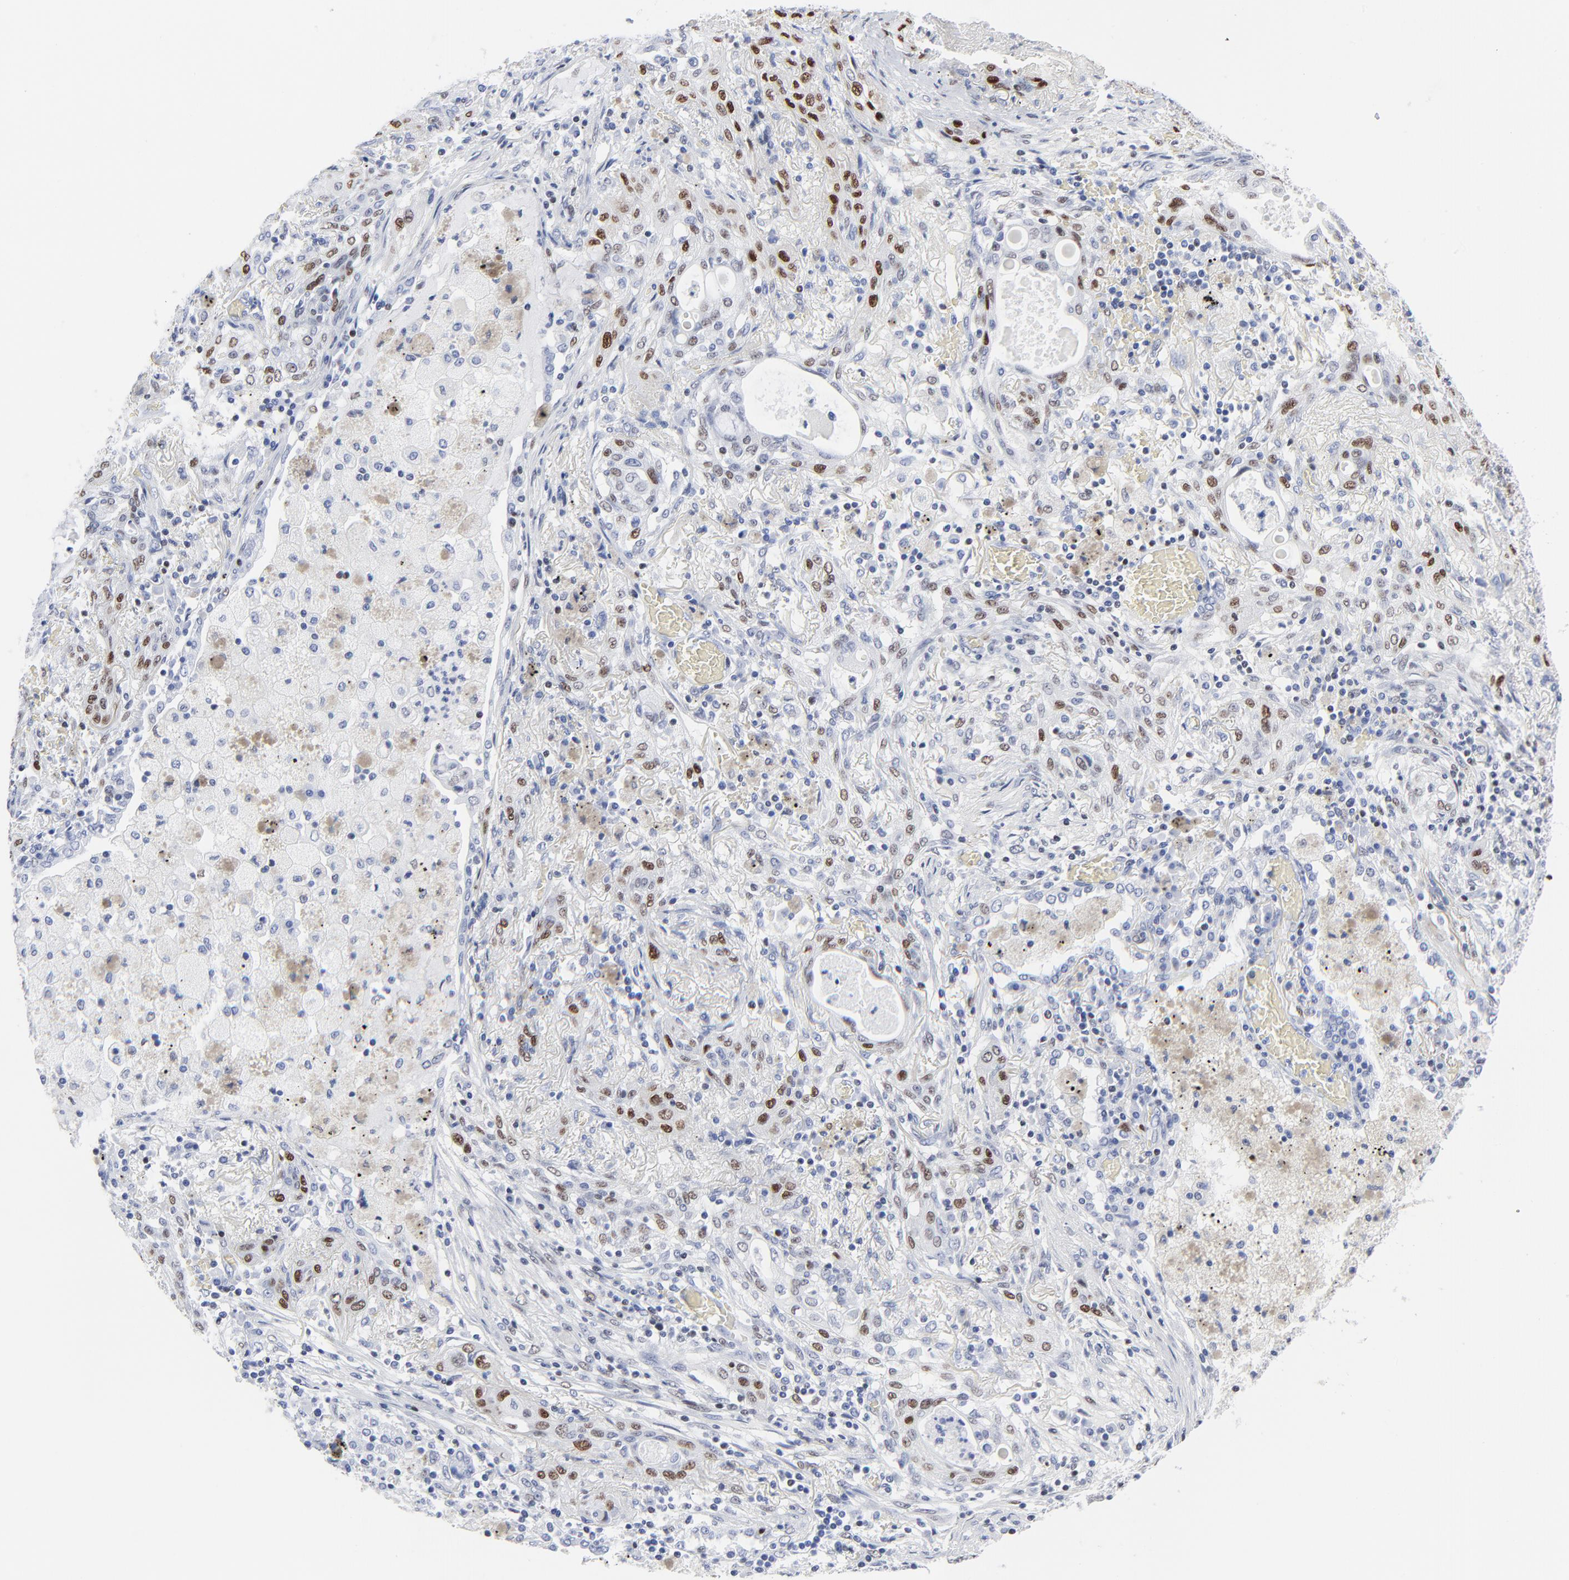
{"staining": {"intensity": "moderate", "quantity": "25%-75%", "location": "nuclear"}, "tissue": "lung cancer", "cell_type": "Tumor cells", "image_type": "cancer", "snomed": [{"axis": "morphology", "description": "Squamous cell carcinoma, NOS"}, {"axis": "topography", "description": "Lung"}], "caption": "Lung squamous cell carcinoma was stained to show a protein in brown. There is medium levels of moderate nuclear positivity in approximately 25%-75% of tumor cells.", "gene": "JUN", "patient": {"sex": "female", "age": 47}}